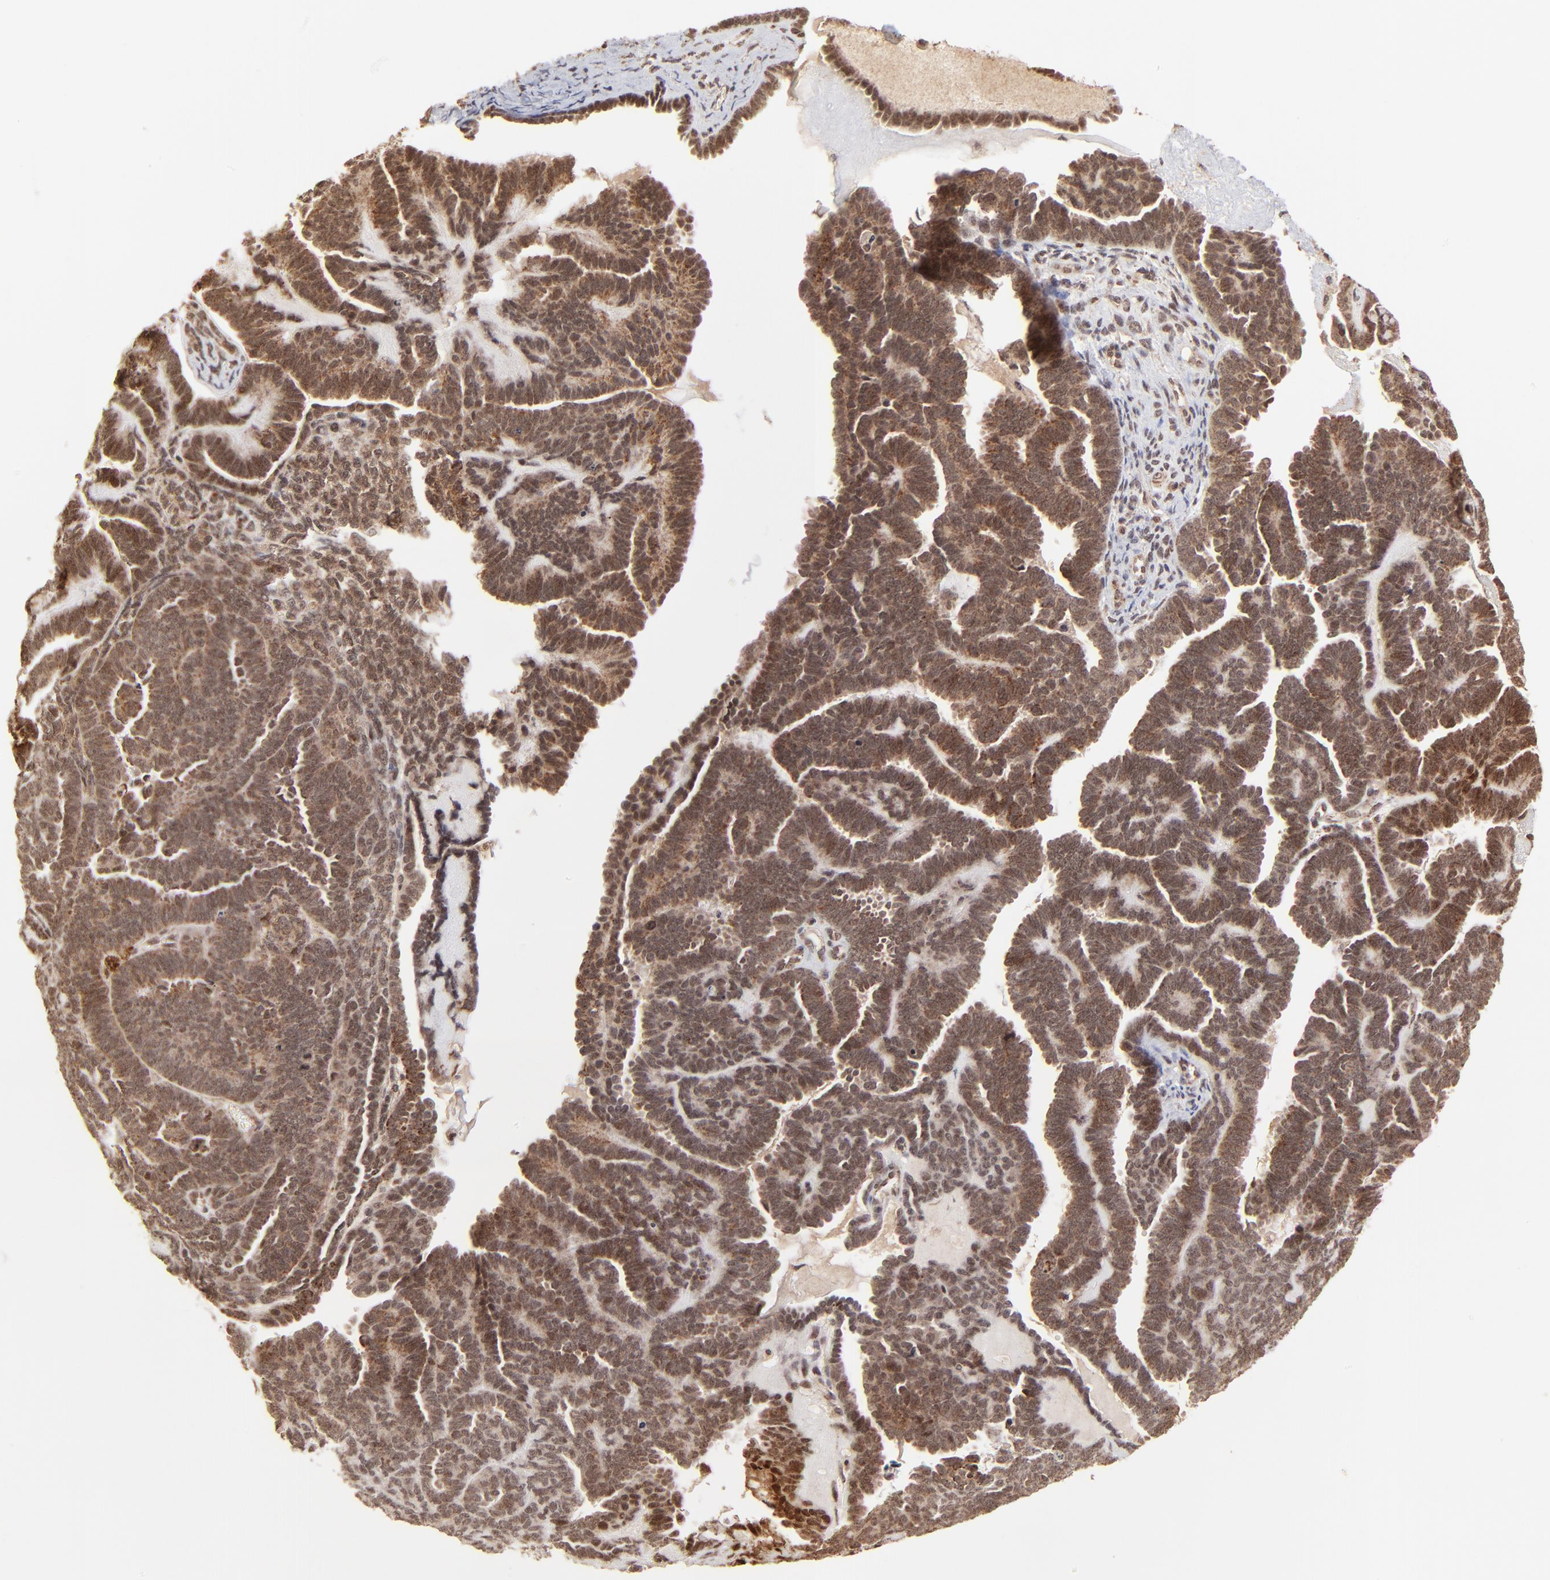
{"staining": {"intensity": "strong", "quantity": ">75%", "location": "cytoplasmic/membranous,nuclear"}, "tissue": "endometrial cancer", "cell_type": "Tumor cells", "image_type": "cancer", "snomed": [{"axis": "morphology", "description": "Neoplasm, malignant, NOS"}, {"axis": "topography", "description": "Endometrium"}], "caption": "Human endometrial cancer (malignant neoplasm) stained for a protein (brown) shows strong cytoplasmic/membranous and nuclear positive expression in about >75% of tumor cells.", "gene": "MED15", "patient": {"sex": "female", "age": 74}}